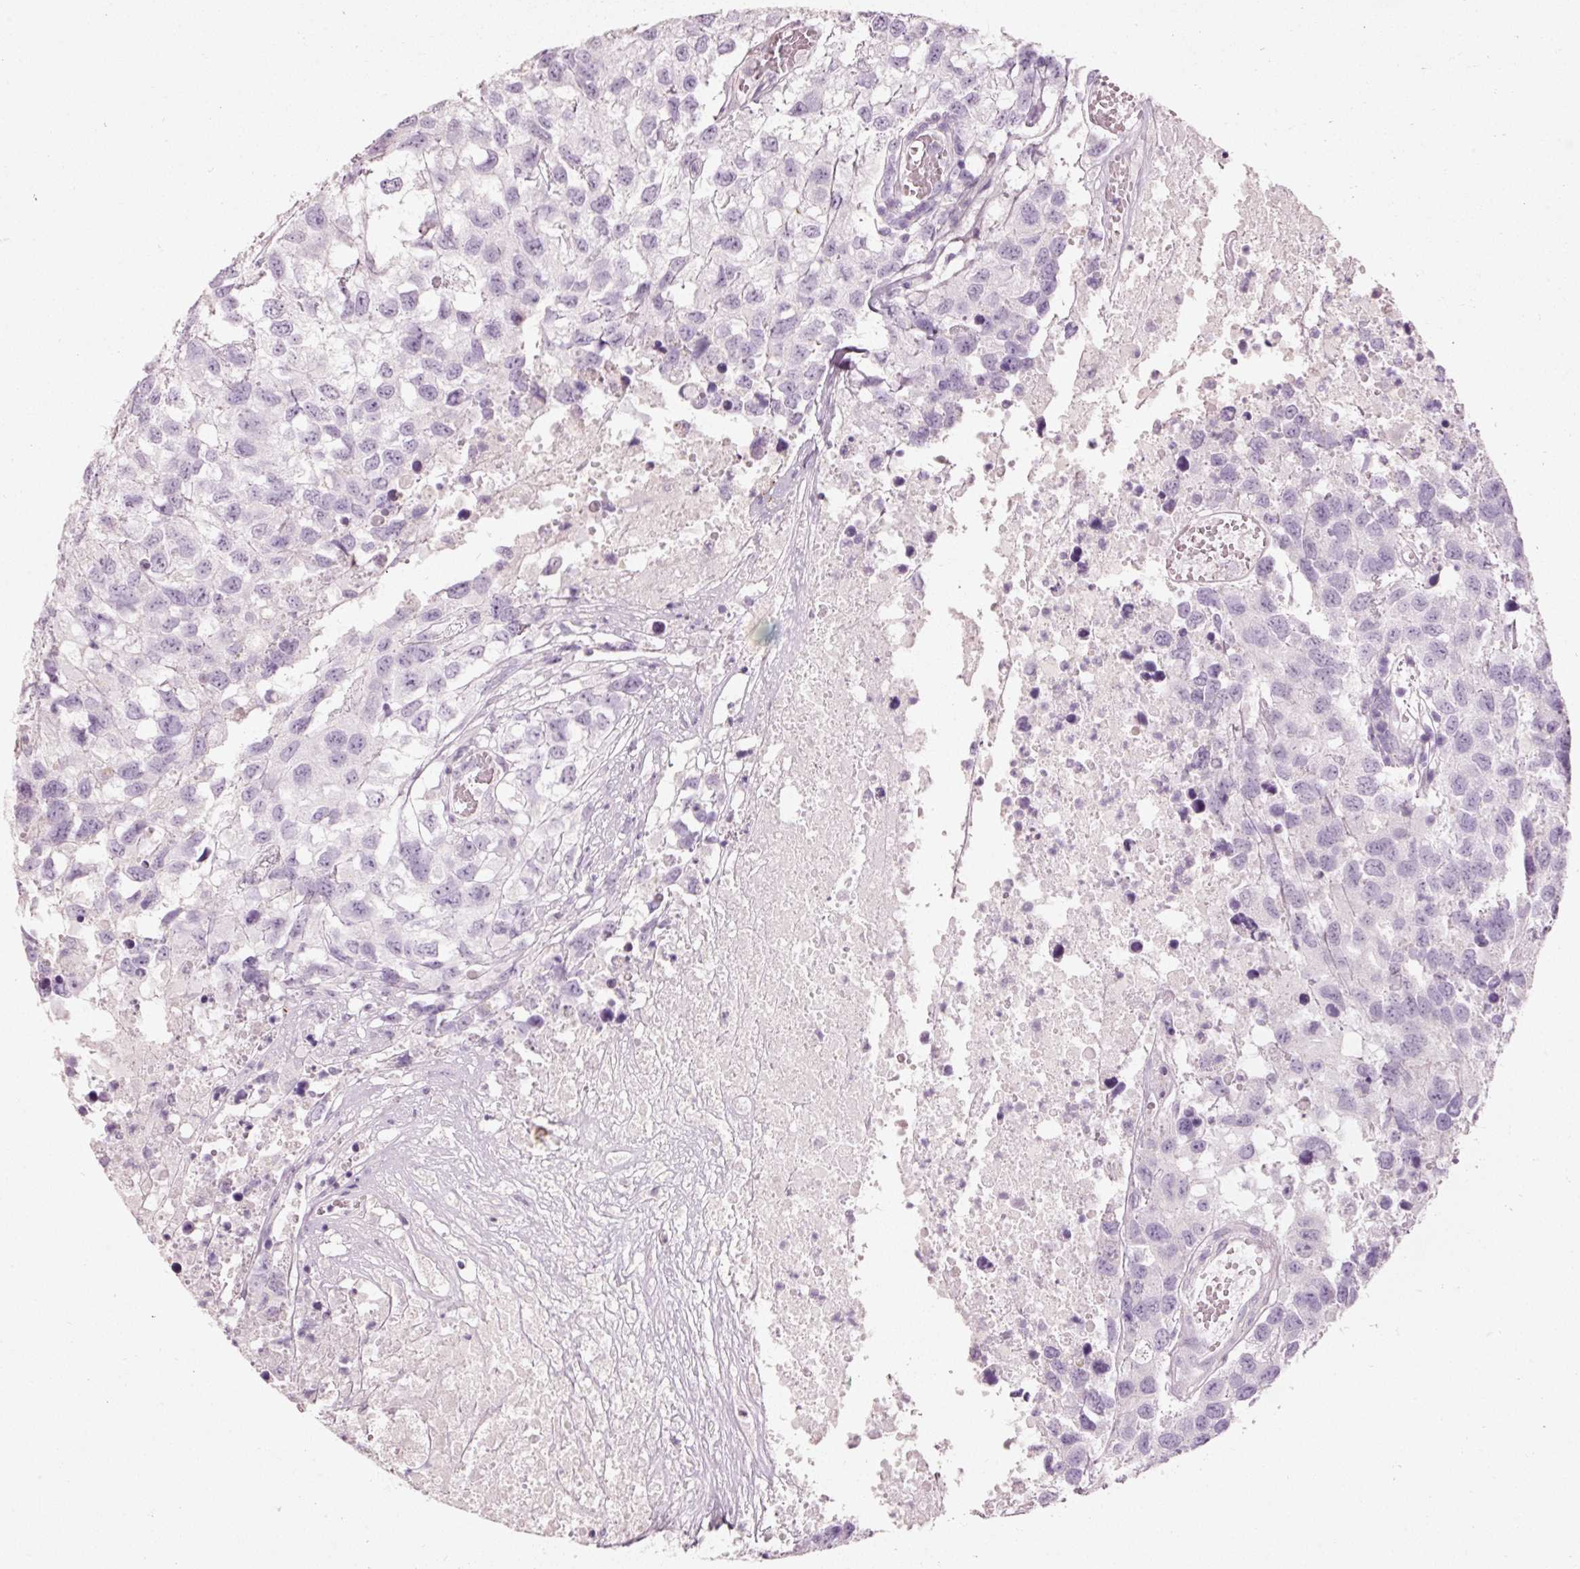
{"staining": {"intensity": "negative", "quantity": "none", "location": "none"}, "tissue": "testis cancer", "cell_type": "Tumor cells", "image_type": "cancer", "snomed": [{"axis": "morphology", "description": "Carcinoma, Embryonal, NOS"}, {"axis": "topography", "description": "Testis"}], "caption": "The immunohistochemistry image has no significant expression in tumor cells of embryonal carcinoma (testis) tissue.", "gene": "MUC5AC", "patient": {"sex": "male", "age": 83}}